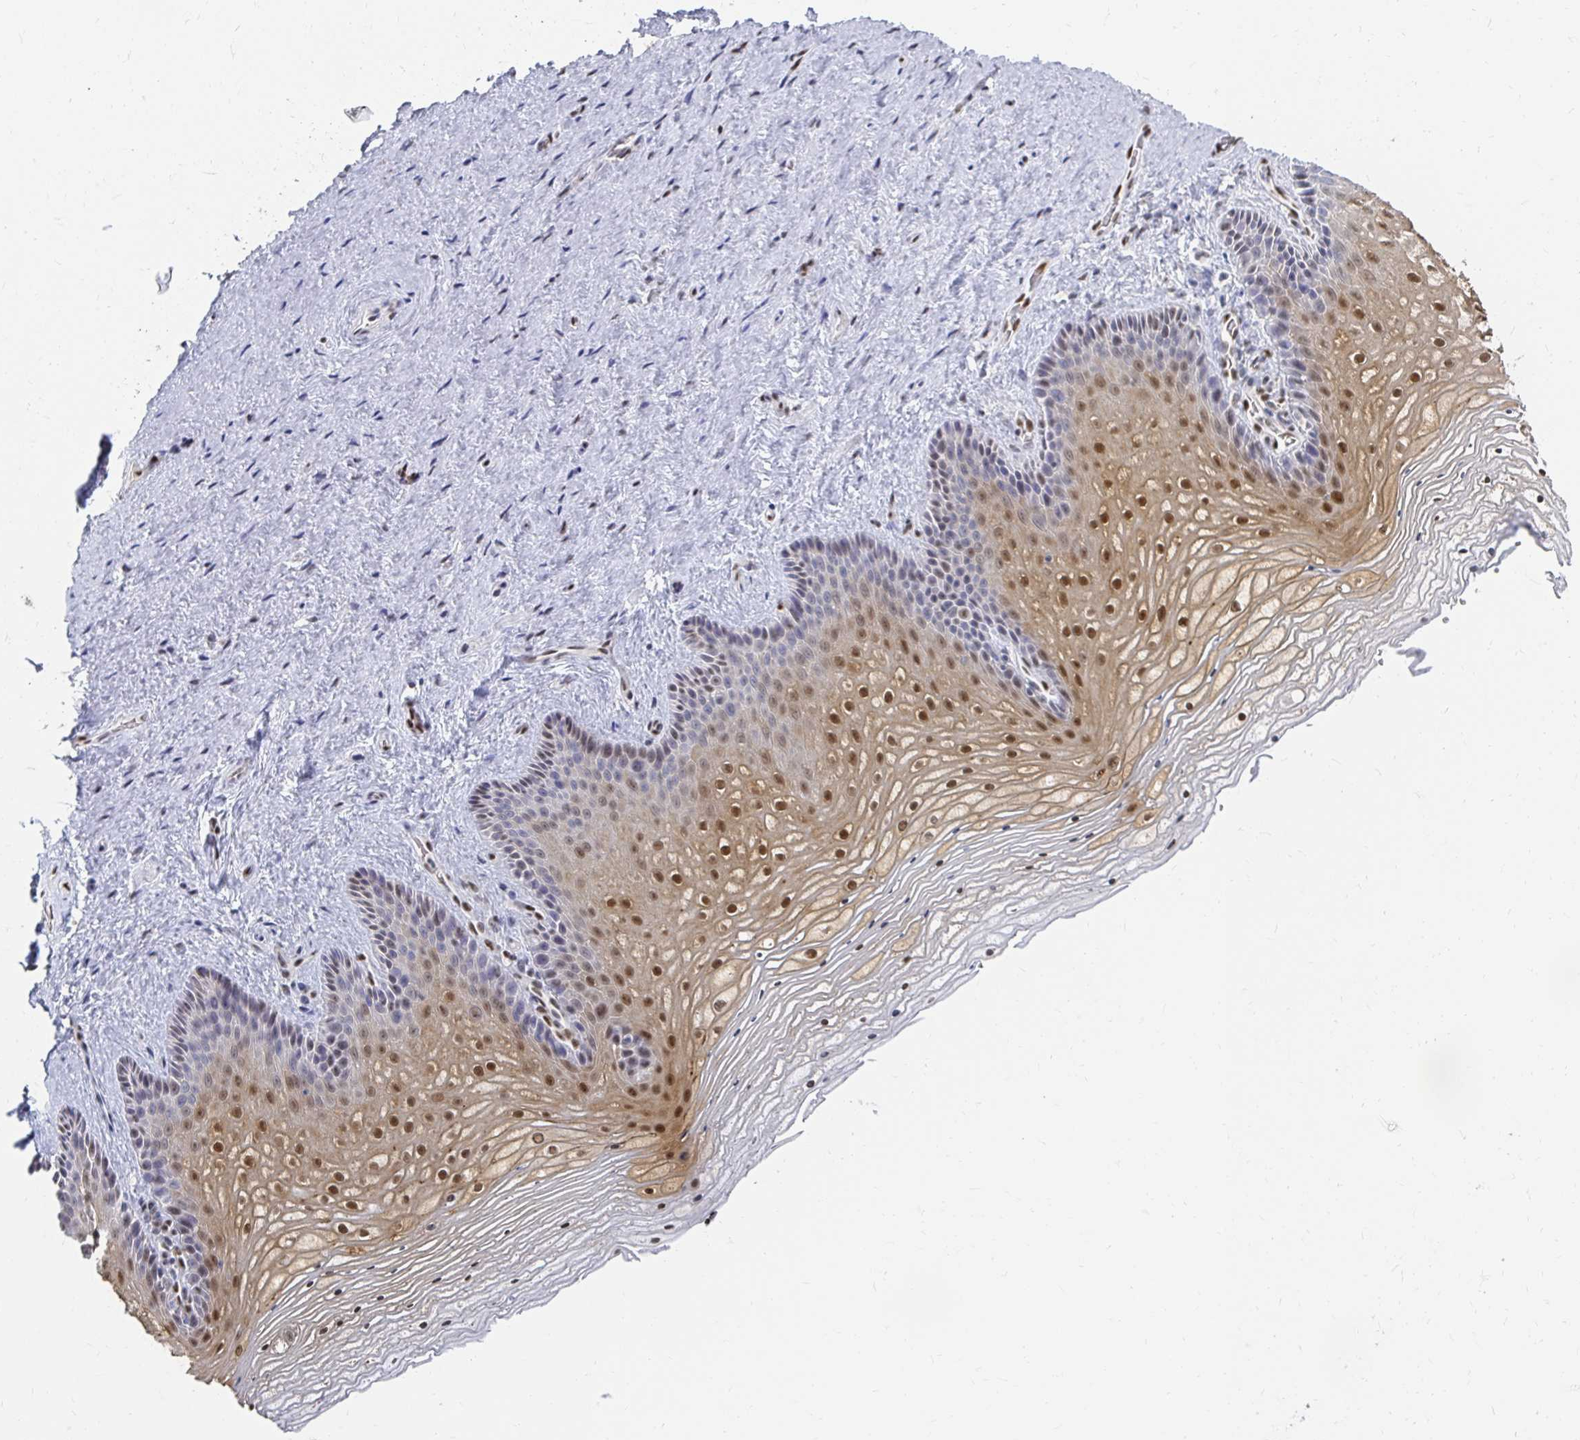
{"staining": {"intensity": "moderate", "quantity": "25%-75%", "location": "cytoplasmic/membranous,nuclear"}, "tissue": "vagina", "cell_type": "Squamous epithelial cells", "image_type": "normal", "snomed": [{"axis": "morphology", "description": "Normal tissue, NOS"}, {"axis": "topography", "description": "Vagina"}], "caption": "Vagina was stained to show a protein in brown. There is medium levels of moderate cytoplasmic/membranous,nuclear positivity in about 25%-75% of squamous epithelial cells. (DAB IHC with brightfield microscopy, high magnification).", "gene": "CLIC3", "patient": {"sex": "female", "age": 45}}